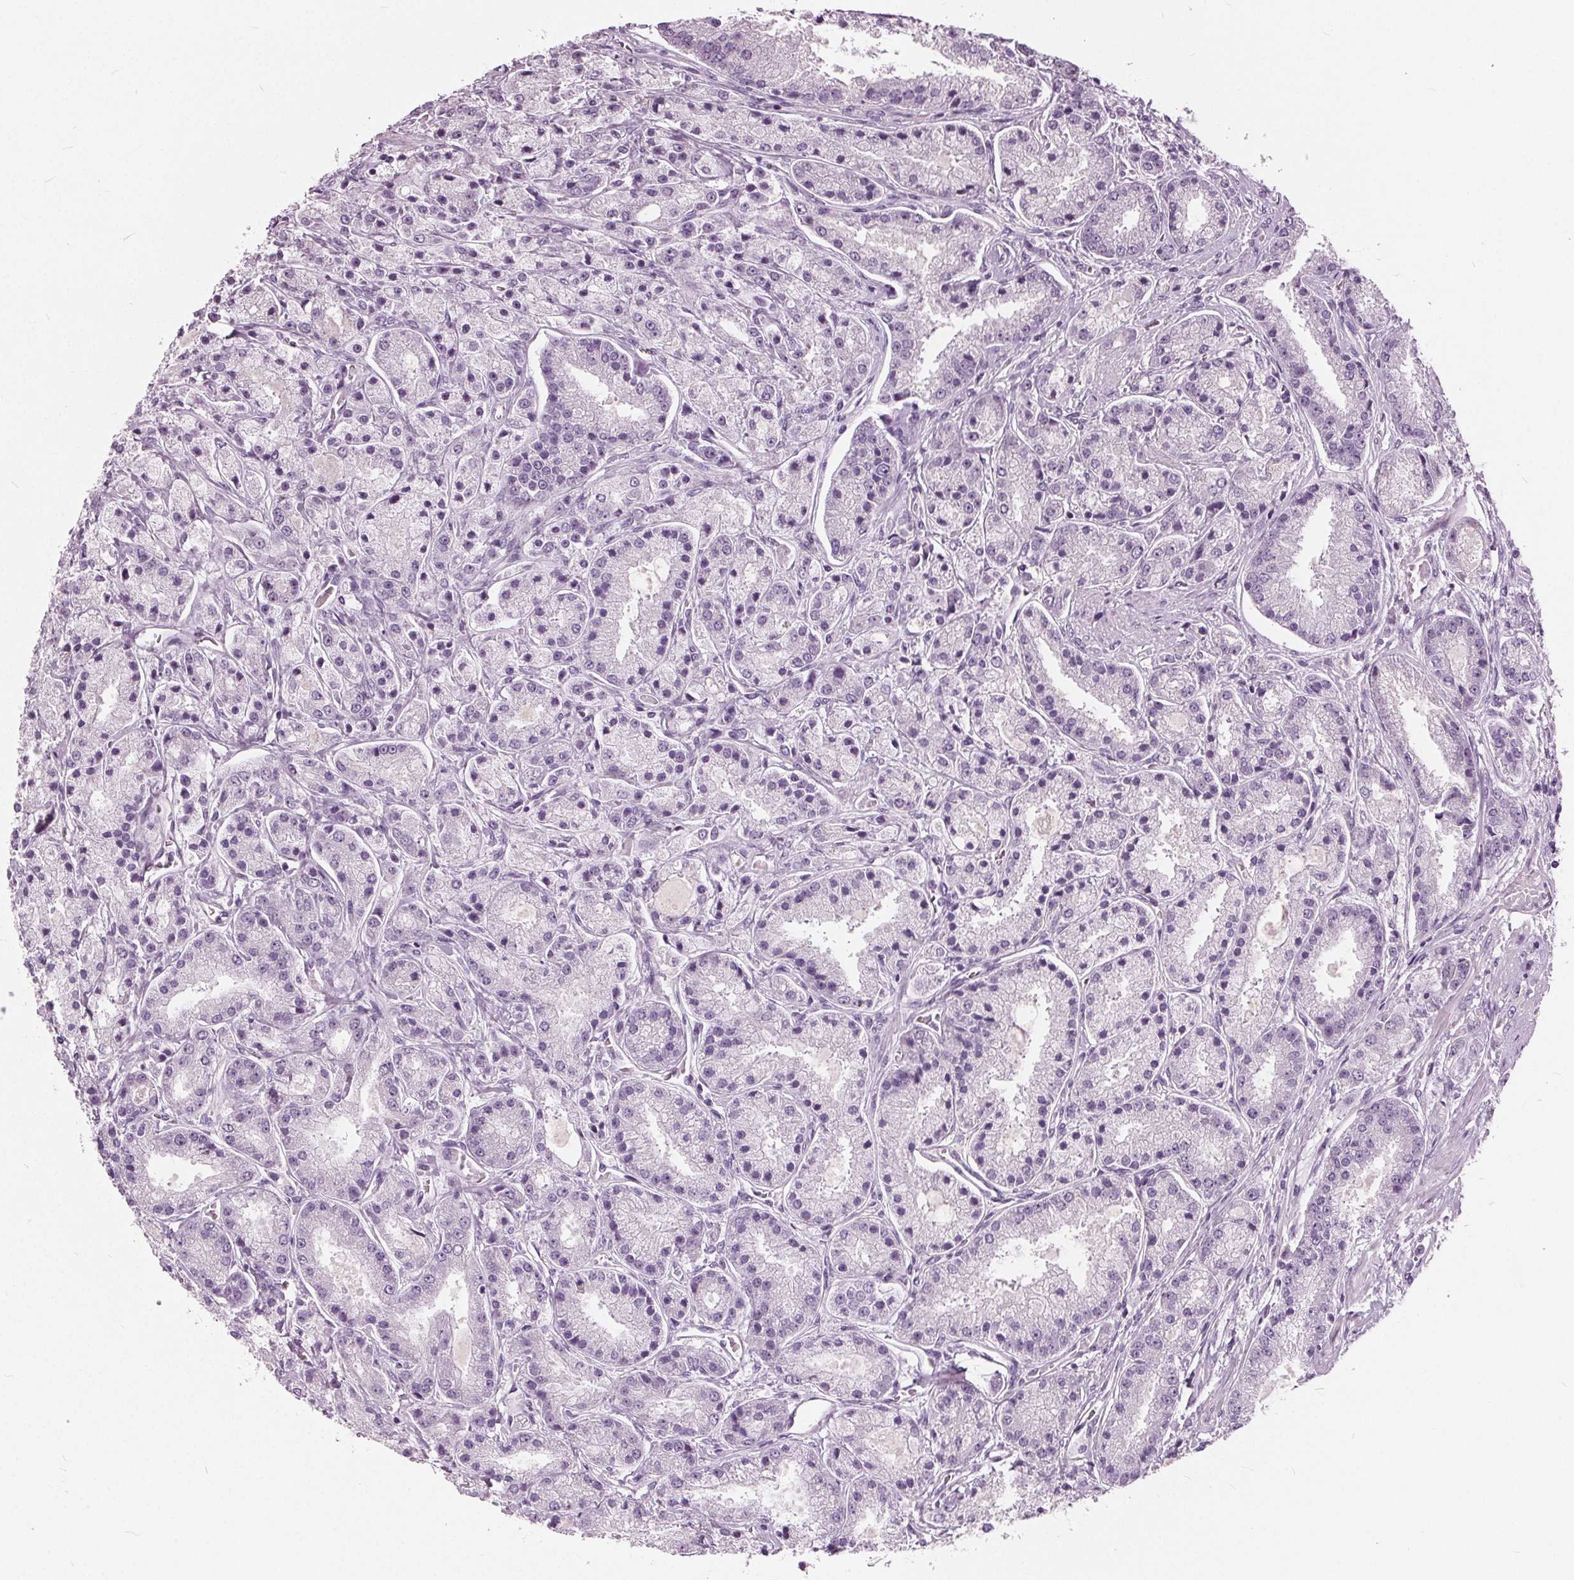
{"staining": {"intensity": "negative", "quantity": "none", "location": "none"}, "tissue": "prostate cancer", "cell_type": "Tumor cells", "image_type": "cancer", "snomed": [{"axis": "morphology", "description": "Adenocarcinoma, High grade"}, {"axis": "topography", "description": "Prostate"}], "caption": "Tumor cells are negative for brown protein staining in high-grade adenocarcinoma (prostate). The staining was performed using DAB to visualize the protein expression in brown, while the nuclei were stained in blue with hematoxylin (Magnification: 20x).", "gene": "LHFPL7", "patient": {"sex": "male", "age": 67}}